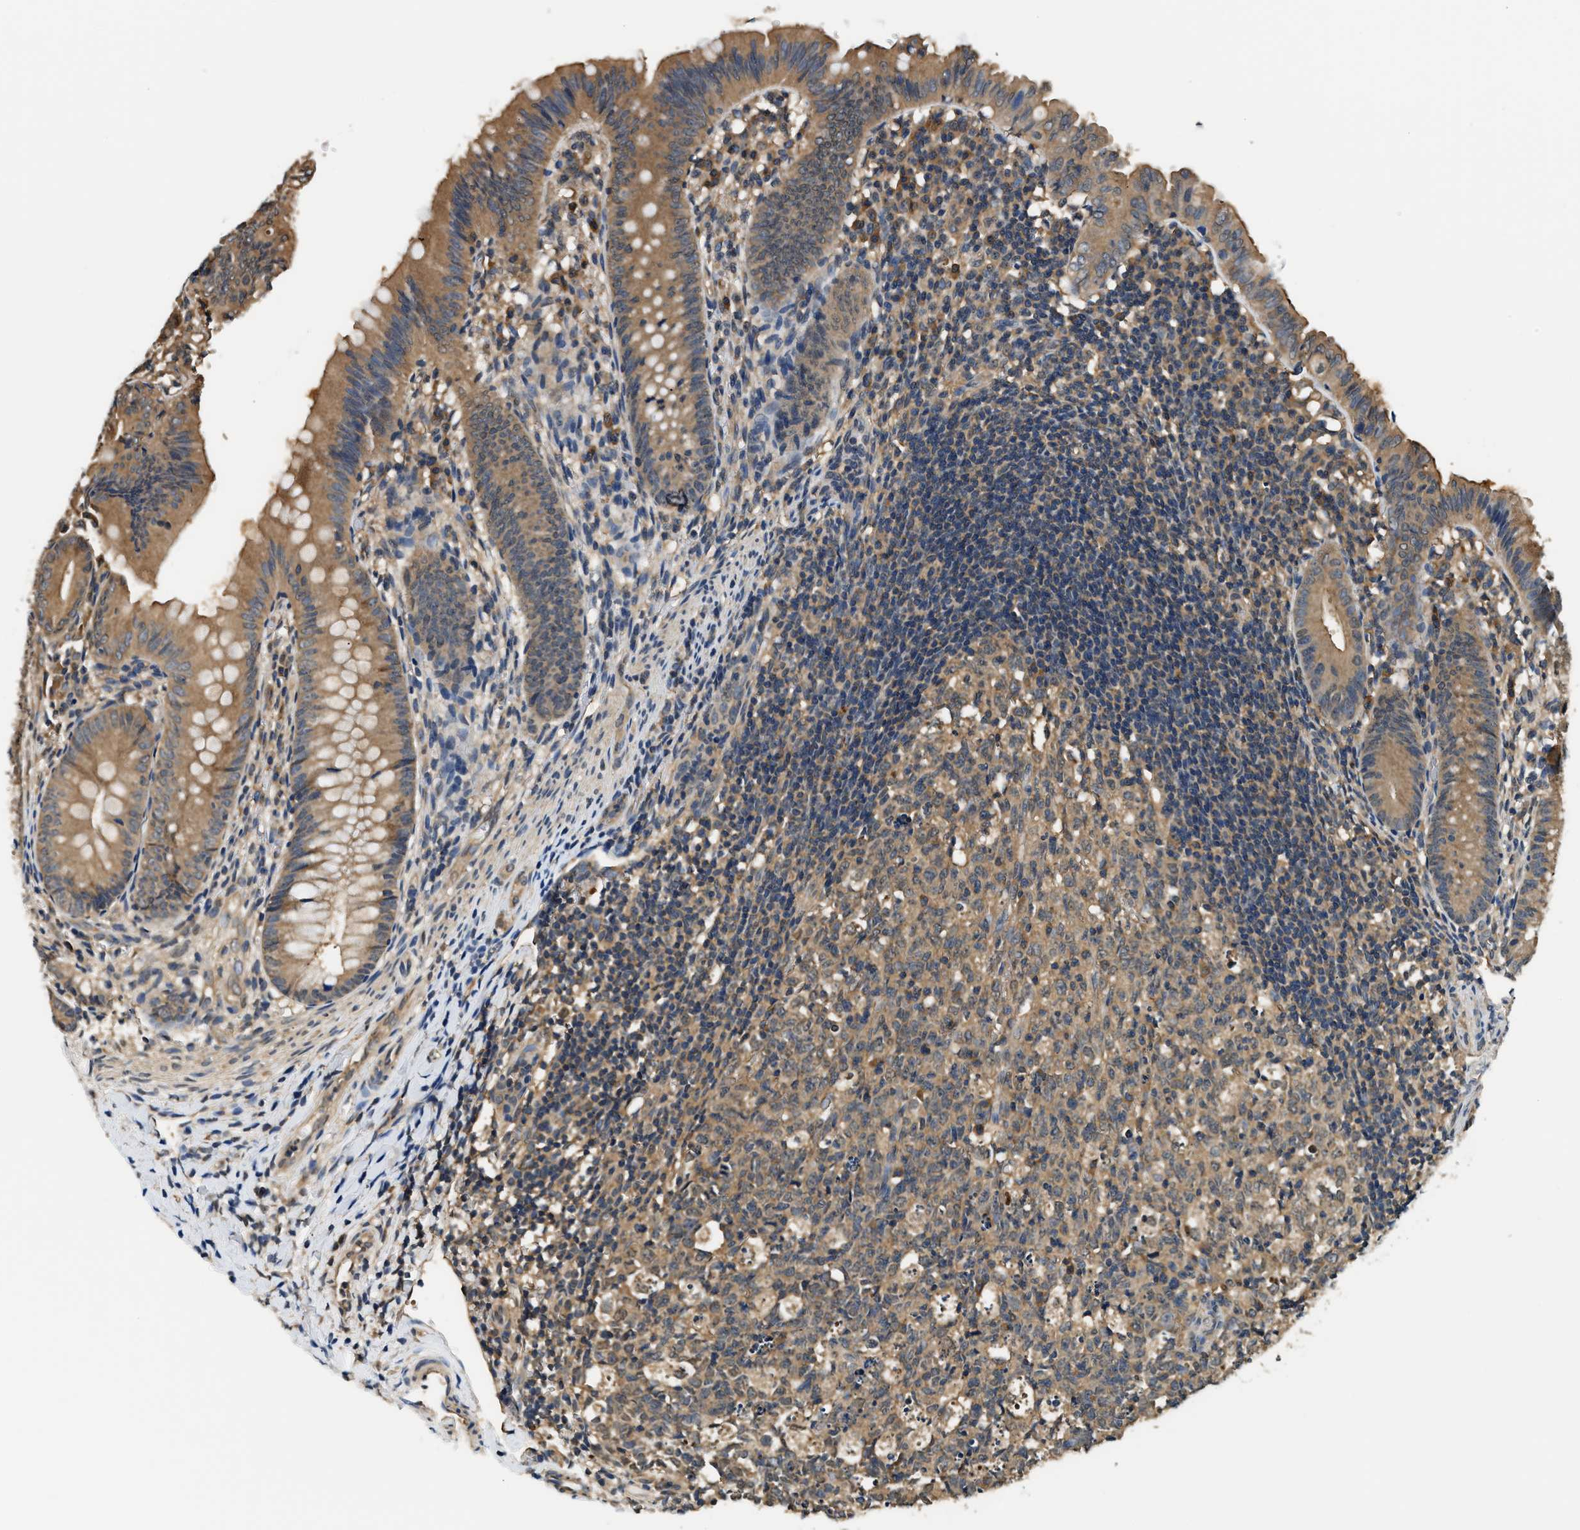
{"staining": {"intensity": "moderate", "quantity": ">75%", "location": "cytoplasmic/membranous"}, "tissue": "appendix", "cell_type": "Glandular cells", "image_type": "normal", "snomed": [{"axis": "morphology", "description": "Normal tissue, NOS"}, {"axis": "topography", "description": "Appendix"}], "caption": "High-power microscopy captured an immunohistochemistry micrograph of normal appendix, revealing moderate cytoplasmic/membranous positivity in approximately >75% of glandular cells.", "gene": "BCL7C", "patient": {"sex": "male", "age": 1}}